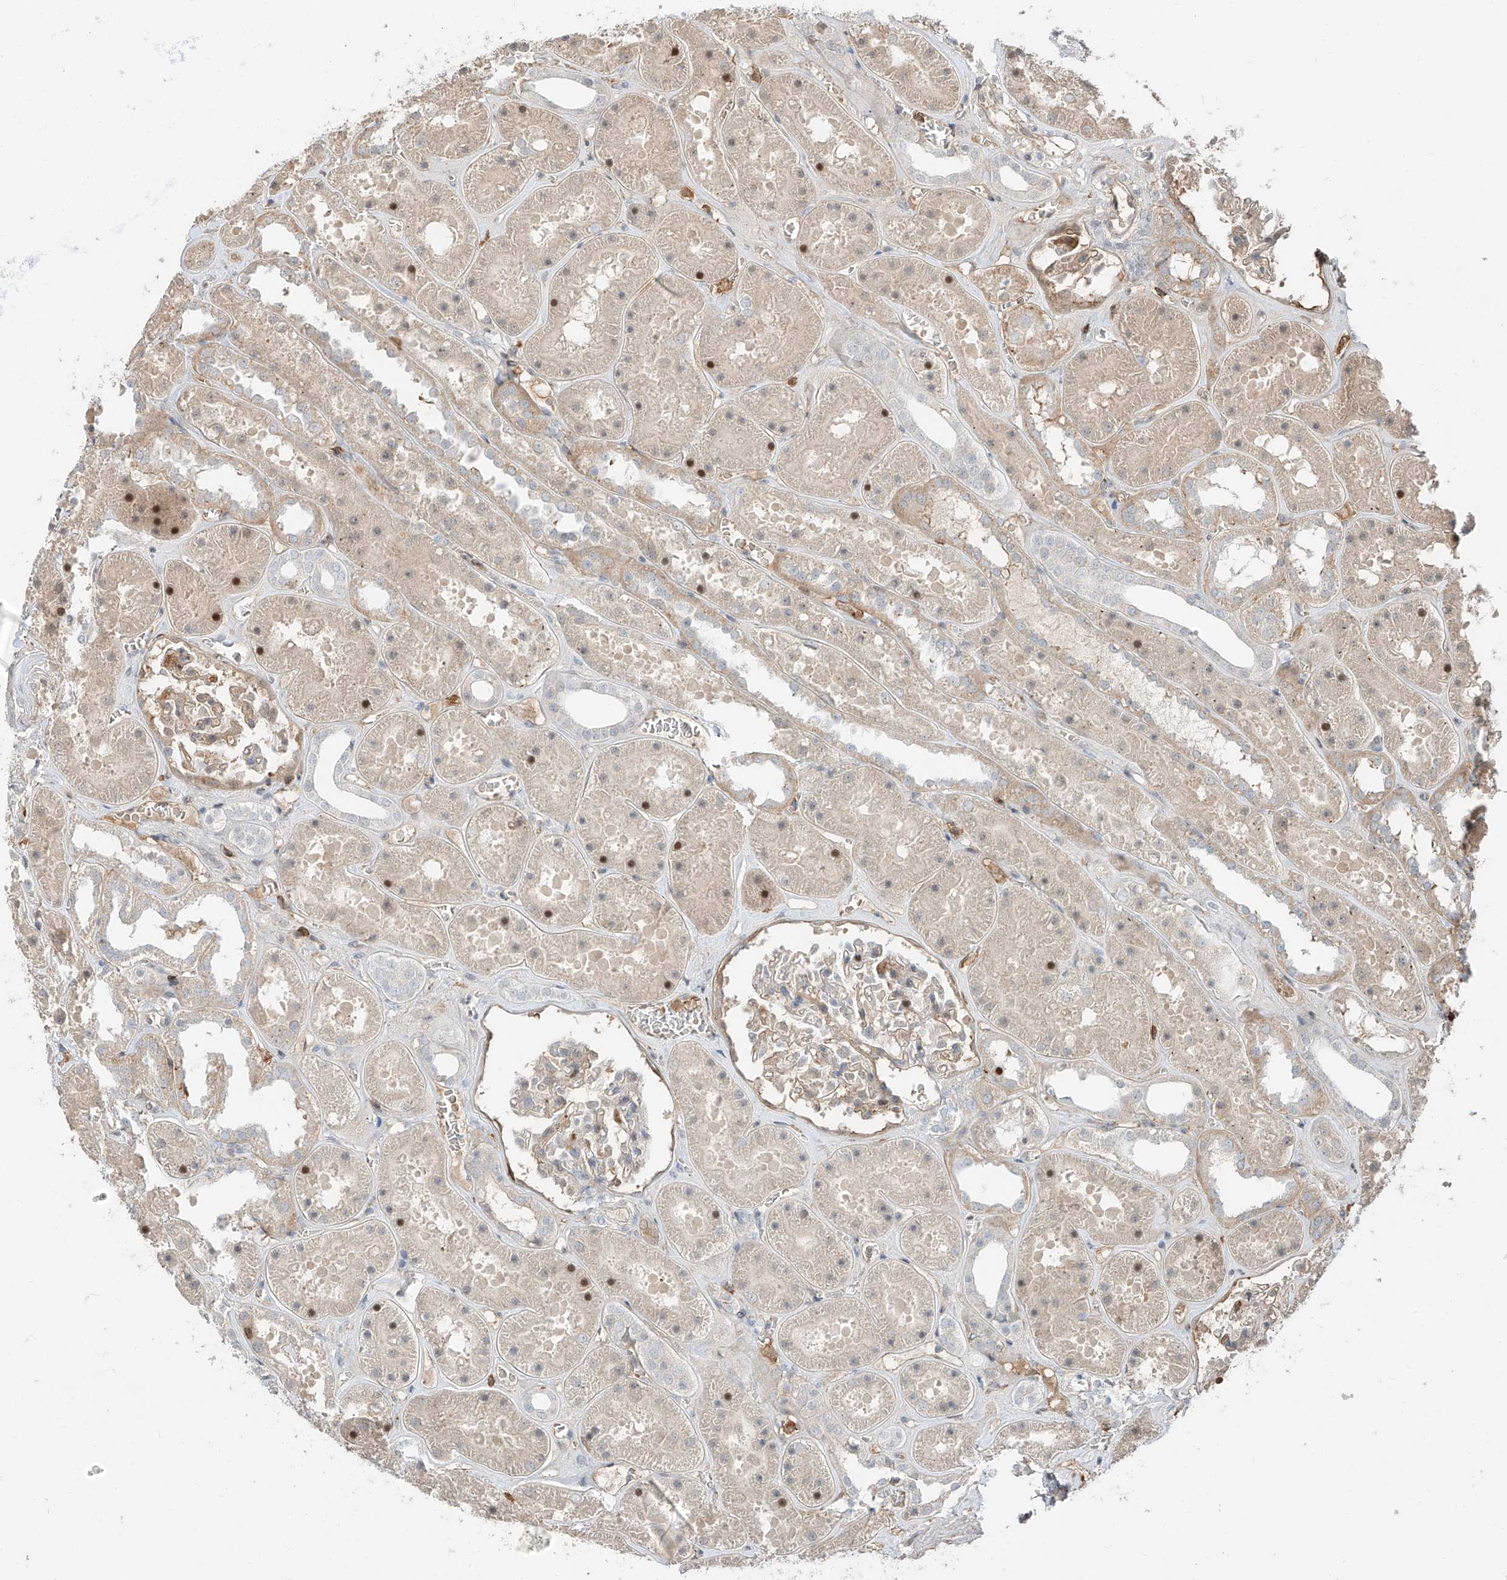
{"staining": {"intensity": "weak", "quantity": "25%-75%", "location": "cytoplasmic/membranous"}, "tissue": "kidney", "cell_type": "Cells in glomeruli", "image_type": "normal", "snomed": [{"axis": "morphology", "description": "Normal tissue, NOS"}, {"axis": "topography", "description": "Kidney"}], "caption": "Human kidney stained with a brown dye demonstrates weak cytoplasmic/membranous positive expression in about 25%-75% of cells in glomeruli.", "gene": "CEP162", "patient": {"sex": "female", "age": 41}}